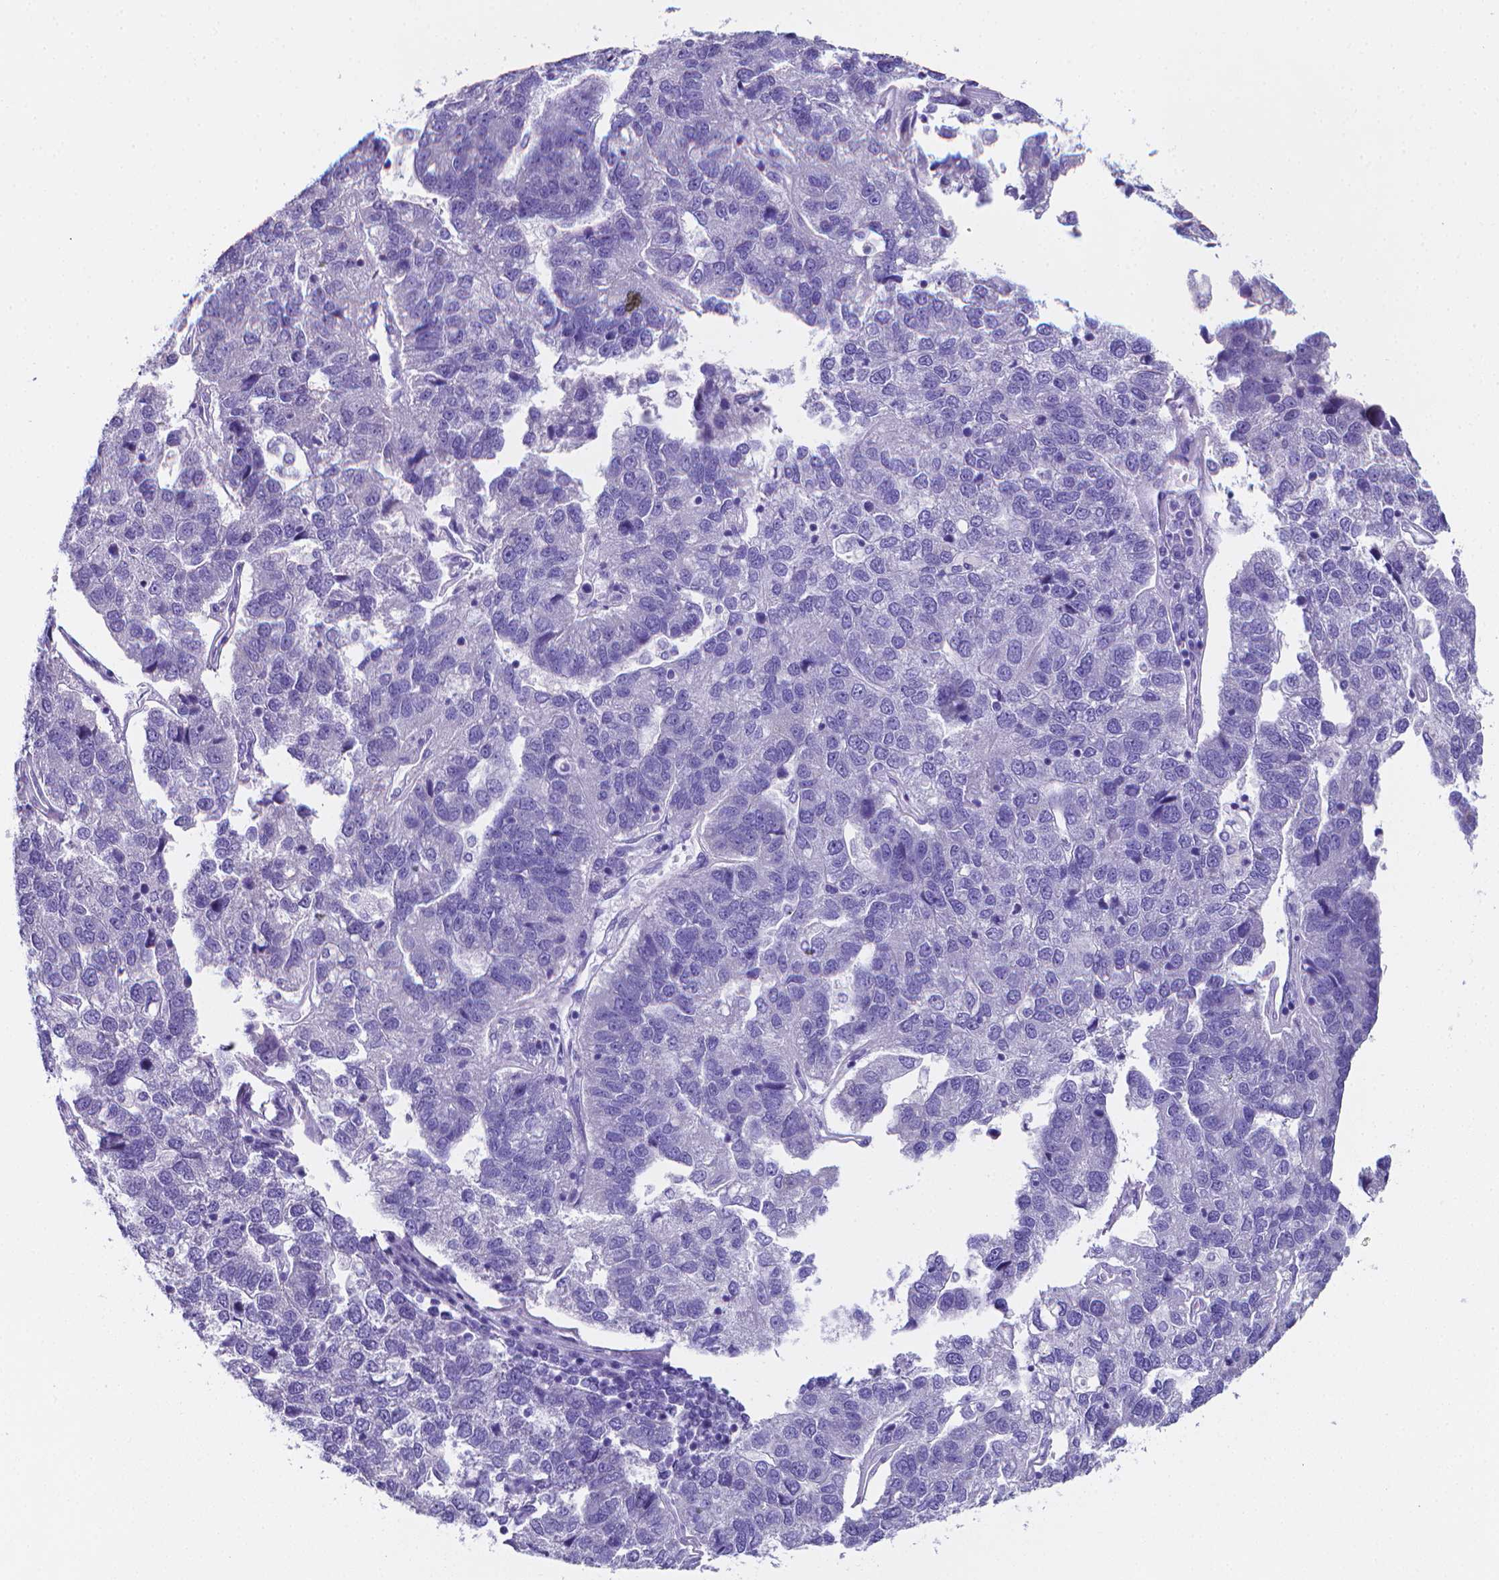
{"staining": {"intensity": "negative", "quantity": "none", "location": "none"}, "tissue": "pancreatic cancer", "cell_type": "Tumor cells", "image_type": "cancer", "snomed": [{"axis": "morphology", "description": "Adenocarcinoma, NOS"}, {"axis": "topography", "description": "Pancreas"}], "caption": "Human adenocarcinoma (pancreatic) stained for a protein using immunohistochemistry (IHC) demonstrates no positivity in tumor cells.", "gene": "LRRC73", "patient": {"sex": "female", "age": 61}}